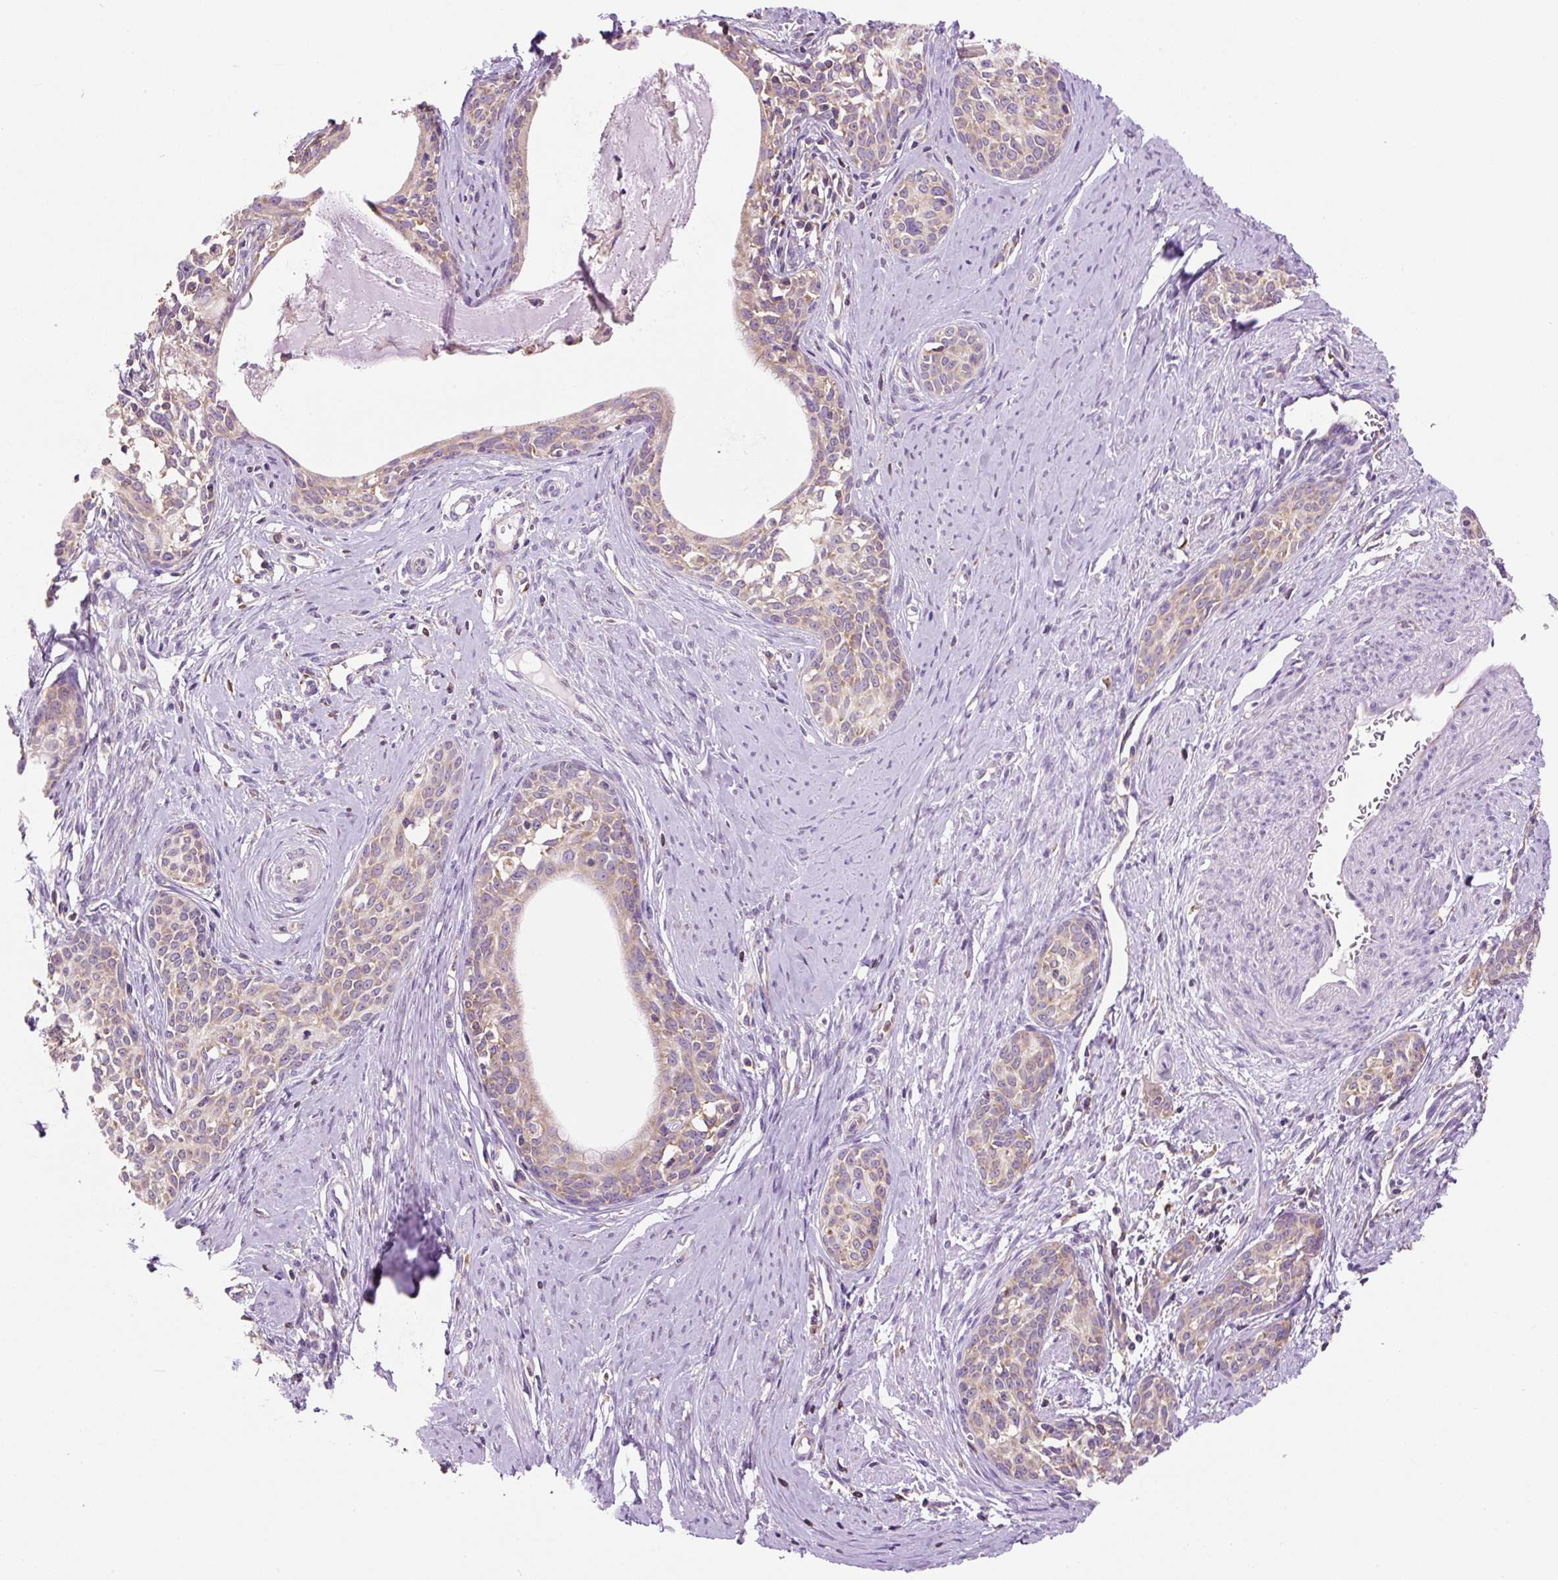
{"staining": {"intensity": "moderate", "quantity": "25%-75%", "location": "cytoplasmic/membranous"}, "tissue": "cervical cancer", "cell_type": "Tumor cells", "image_type": "cancer", "snomed": [{"axis": "morphology", "description": "Squamous cell carcinoma, NOS"}, {"axis": "morphology", "description": "Adenocarcinoma, NOS"}, {"axis": "topography", "description": "Cervix"}], "caption": "DAB (3,3'-diaminobenzidine) immunohistochemical staining of cervical squamous cell carcinoma demonstrates moderate cytoplasmic/membranous protein positivity in about 25%-75% of tumor cells. (DAB = brown stain, brightfield microscopy at high magnification).", "gene": "RPS23", "patient": {"sex": "female", "age": 52}}